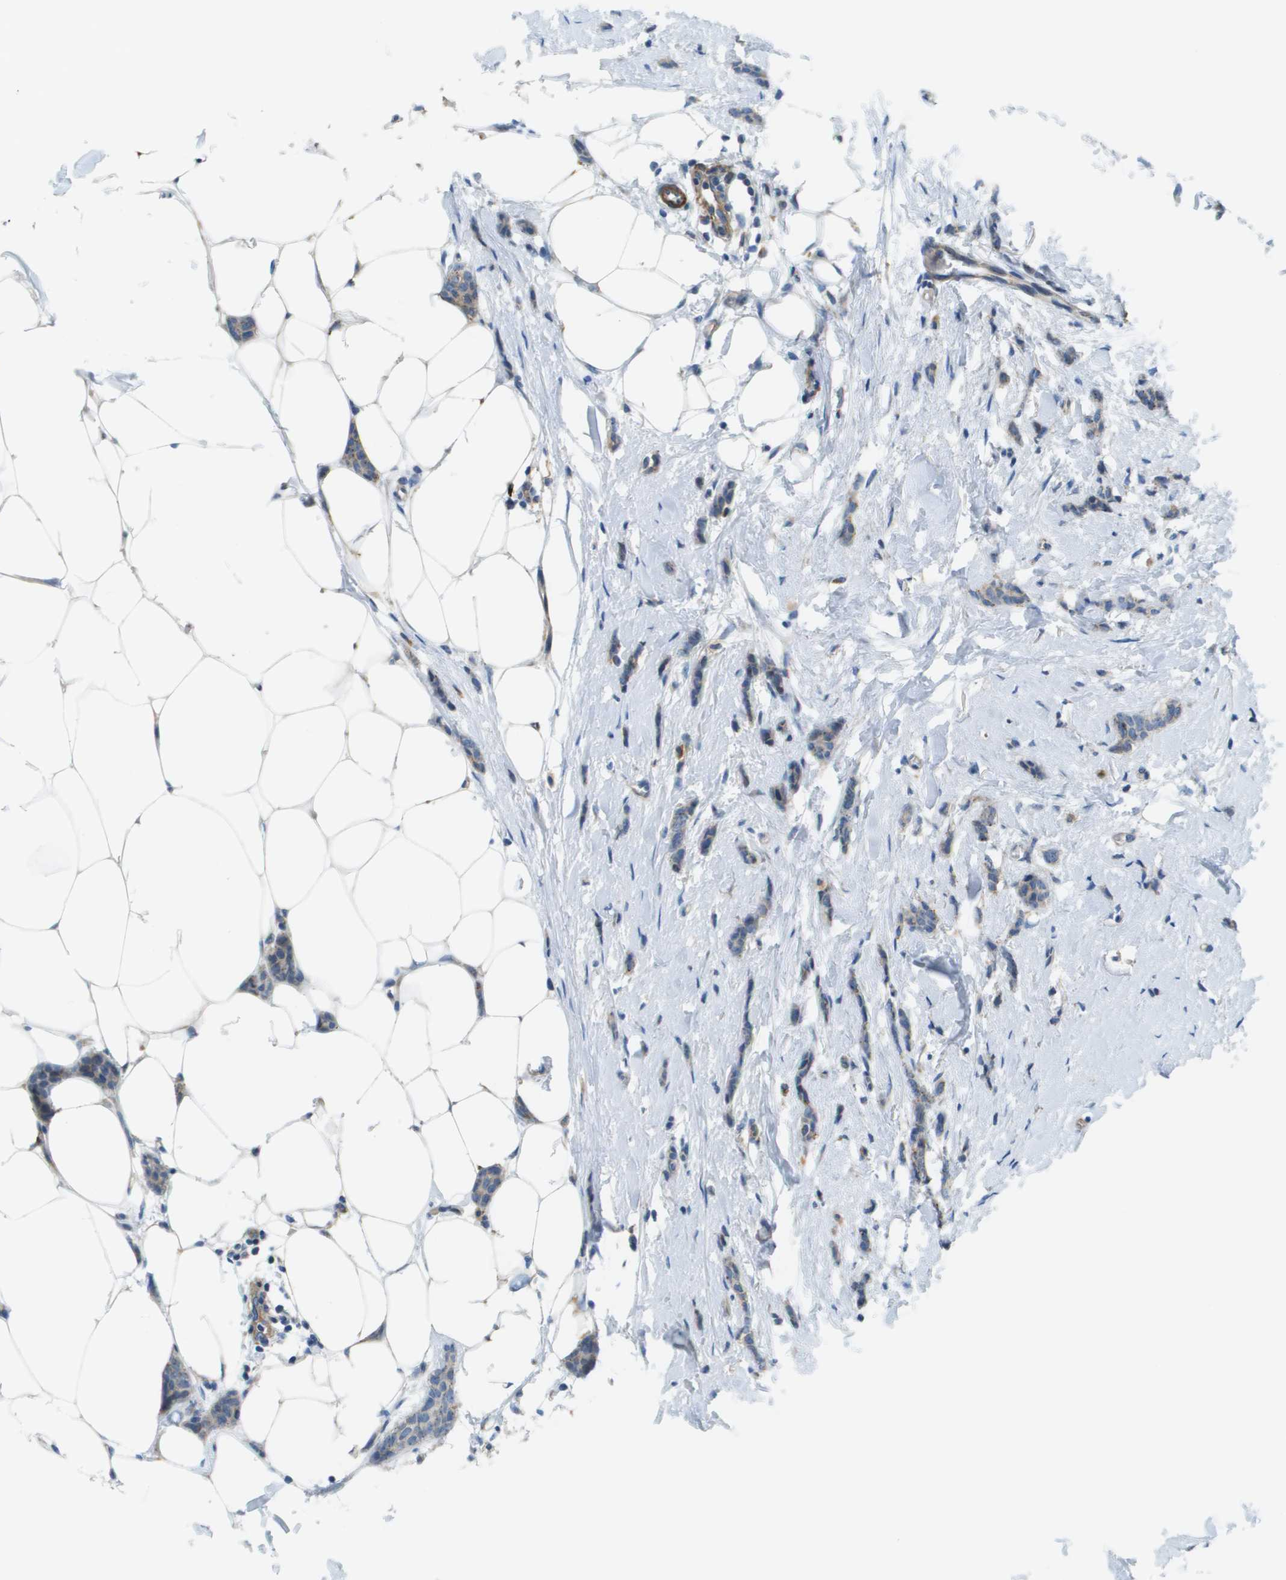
{"staining": {"intensity": "weak", "quantity": "25%-75%", "location": "cytoplasmic/membranous"}, "tissue": "breast cancer", "cell_type": "Tumor cells", "image_type": "cancer", "snomed": [{"axis": "morphology", "description": "Lobular carcinoma"}, {"axis": "topography", "description": "Skin"}, {"axis": "topography", "description": "Breast"}], "caption": "This is a photomicrograph of immunohistochemistry staining of breast cancer, which shows weak expression in the cytoplasmic/membranous of tumor cells.", "gene": "MYH11", "patient": {"sex": "female", "age": 46}}